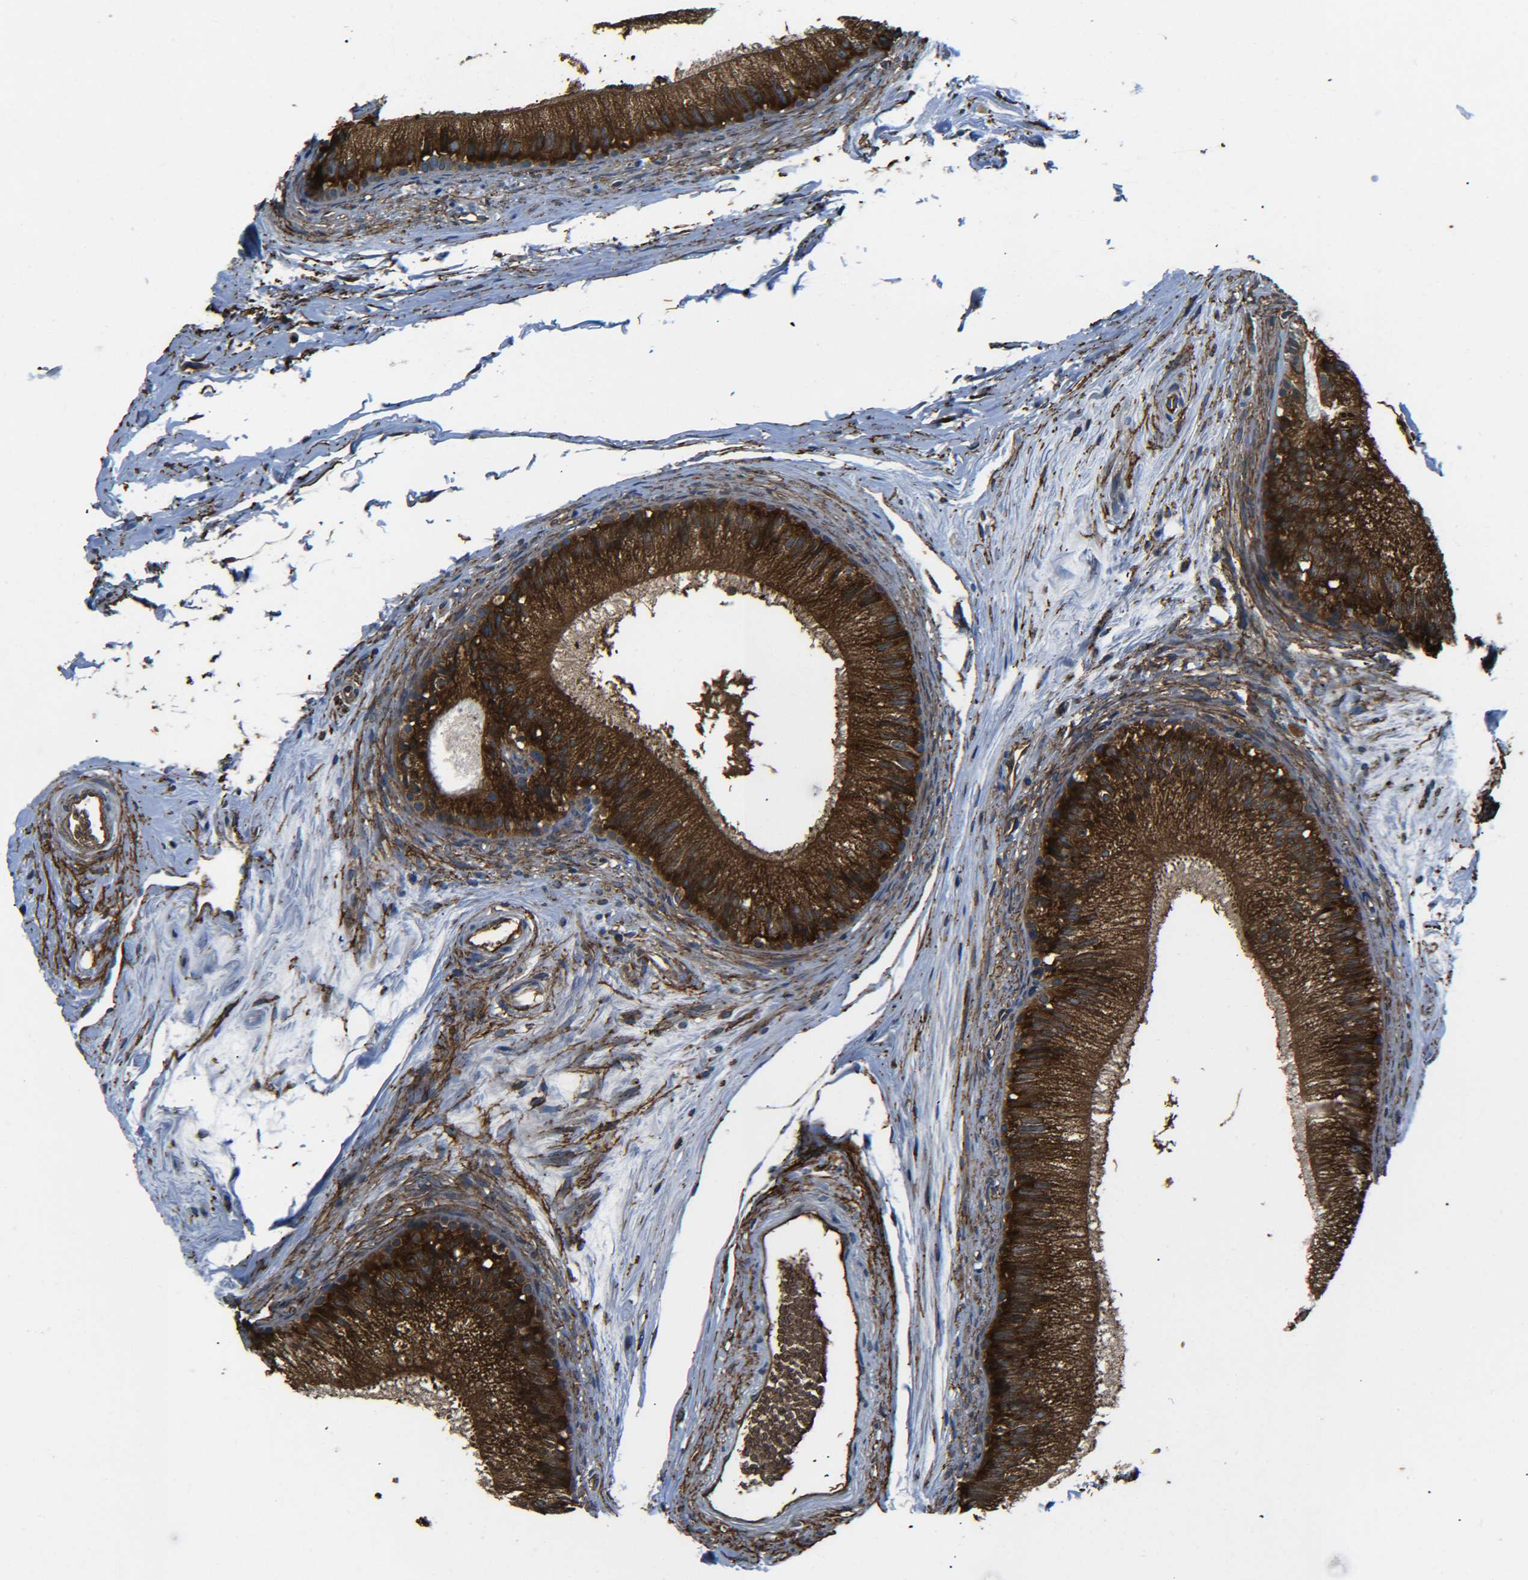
{"staining": {"intensity": "strong", "quantity": ">75%", "location": "cytoplasmic/membranous"}, "tissue": "epididymis", "cell_type": "Glandular cells", "image_type": "normal", "snomed": [{"axis": "morphology", "description": "Normal tissue, NOS"}, {"axis": "topography", "description": "Epididymis"}], "caption": "A brown stain highlights strong cytoplasmic/membranous staining of a protein in glandular cells of unremarkable epididymis. Nuclei are stained in blue.", "gene": "PREB", "patient": {"sex": "male", "age": 56}}